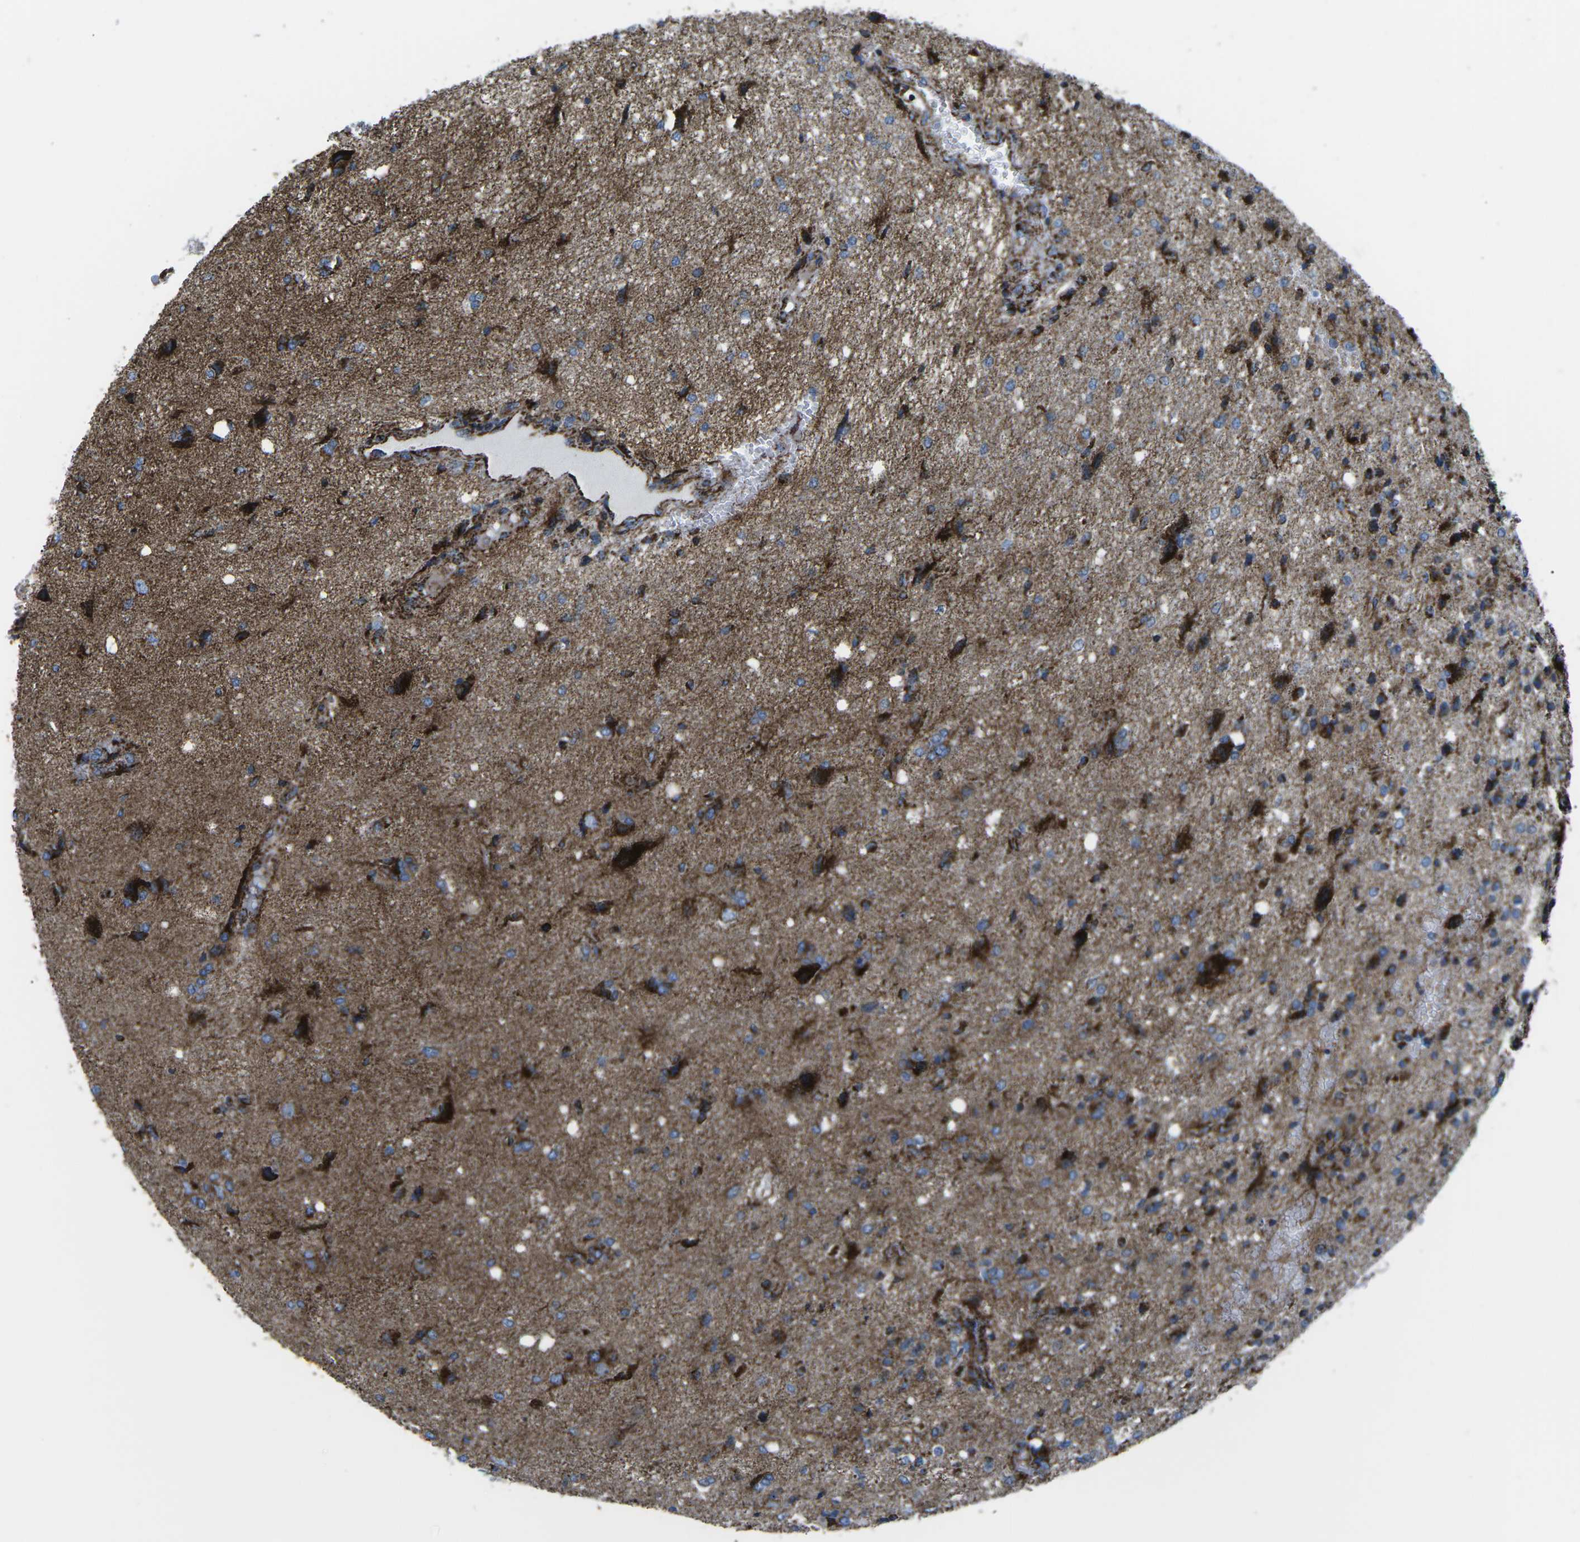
{"staining": {"intensity": "strong", "quantity": "25%-75%", "location": "cytoplasmic/membranous"}, "tissue": "glioma", "cell_type": "Tumor cells", "image_type": "cancer", "snomed": [{"axis": "morphology", "description": "Glioma, malignant, High grade"}, {"axis": "topography", "description": "Brain"}], "caption": "Immunohistochemistry (DAB) staining of human glioma exhibits strong cytoplasmic/membranous protein expression in about 25%-75% of tumor cells.", "gene": "MT-CO2", "patient": {"sex": "female", "age": 59}}